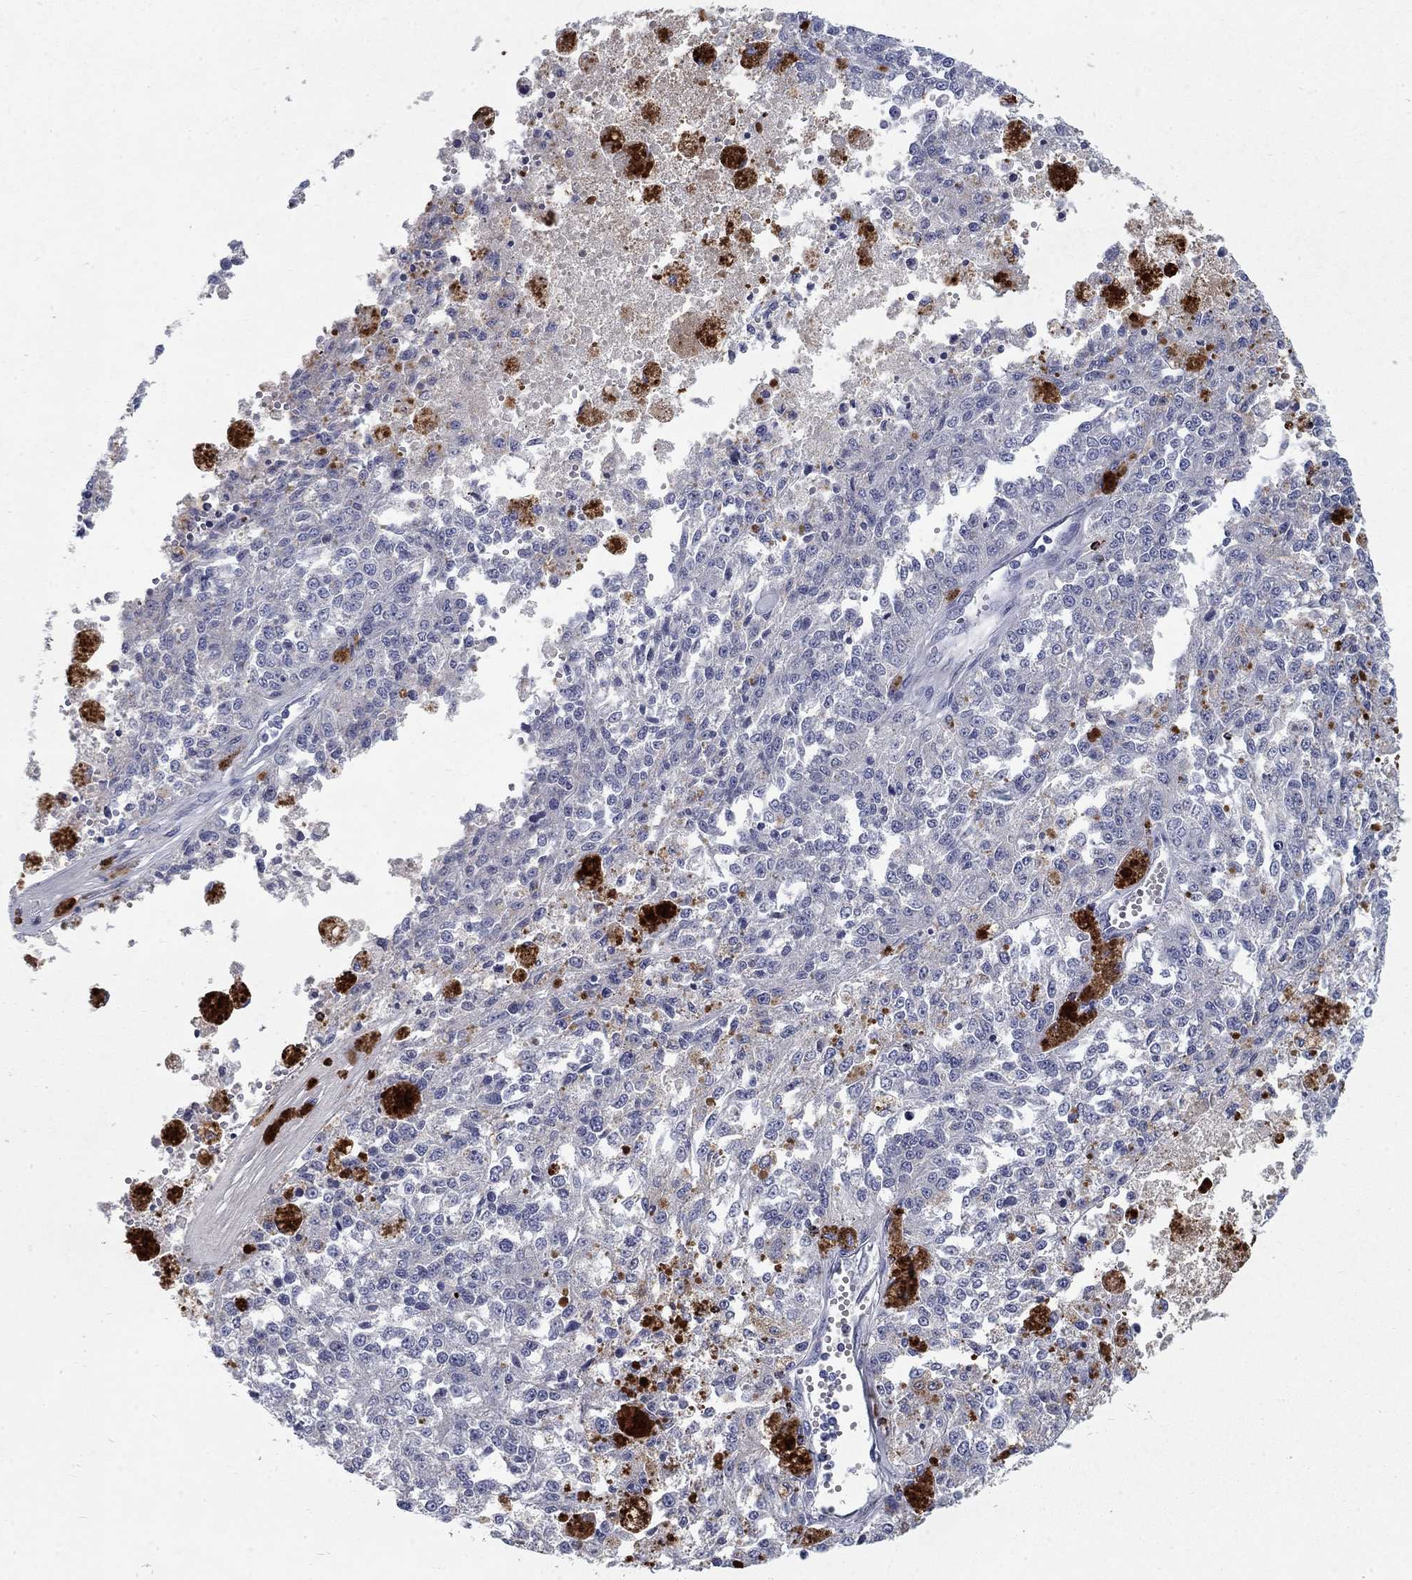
{"staining": {"intensity": "negative", "quantity": "none", "location": "none"}, "tissue": "melanoma", "cell_type": "Tumor cells", "image_type": "cancer", "snomed": [{"axis": "morphology", "description": "Malignant melanoma, Metastatic site"}, {"axis": "topography", "description": "Lymph node"}], "caption": "This is an IHC photomicrograph of human melanoma. There is no positivity in tumor cells.", "gene": "GZMA", "patient": {"sex": "female", "age": 64}}